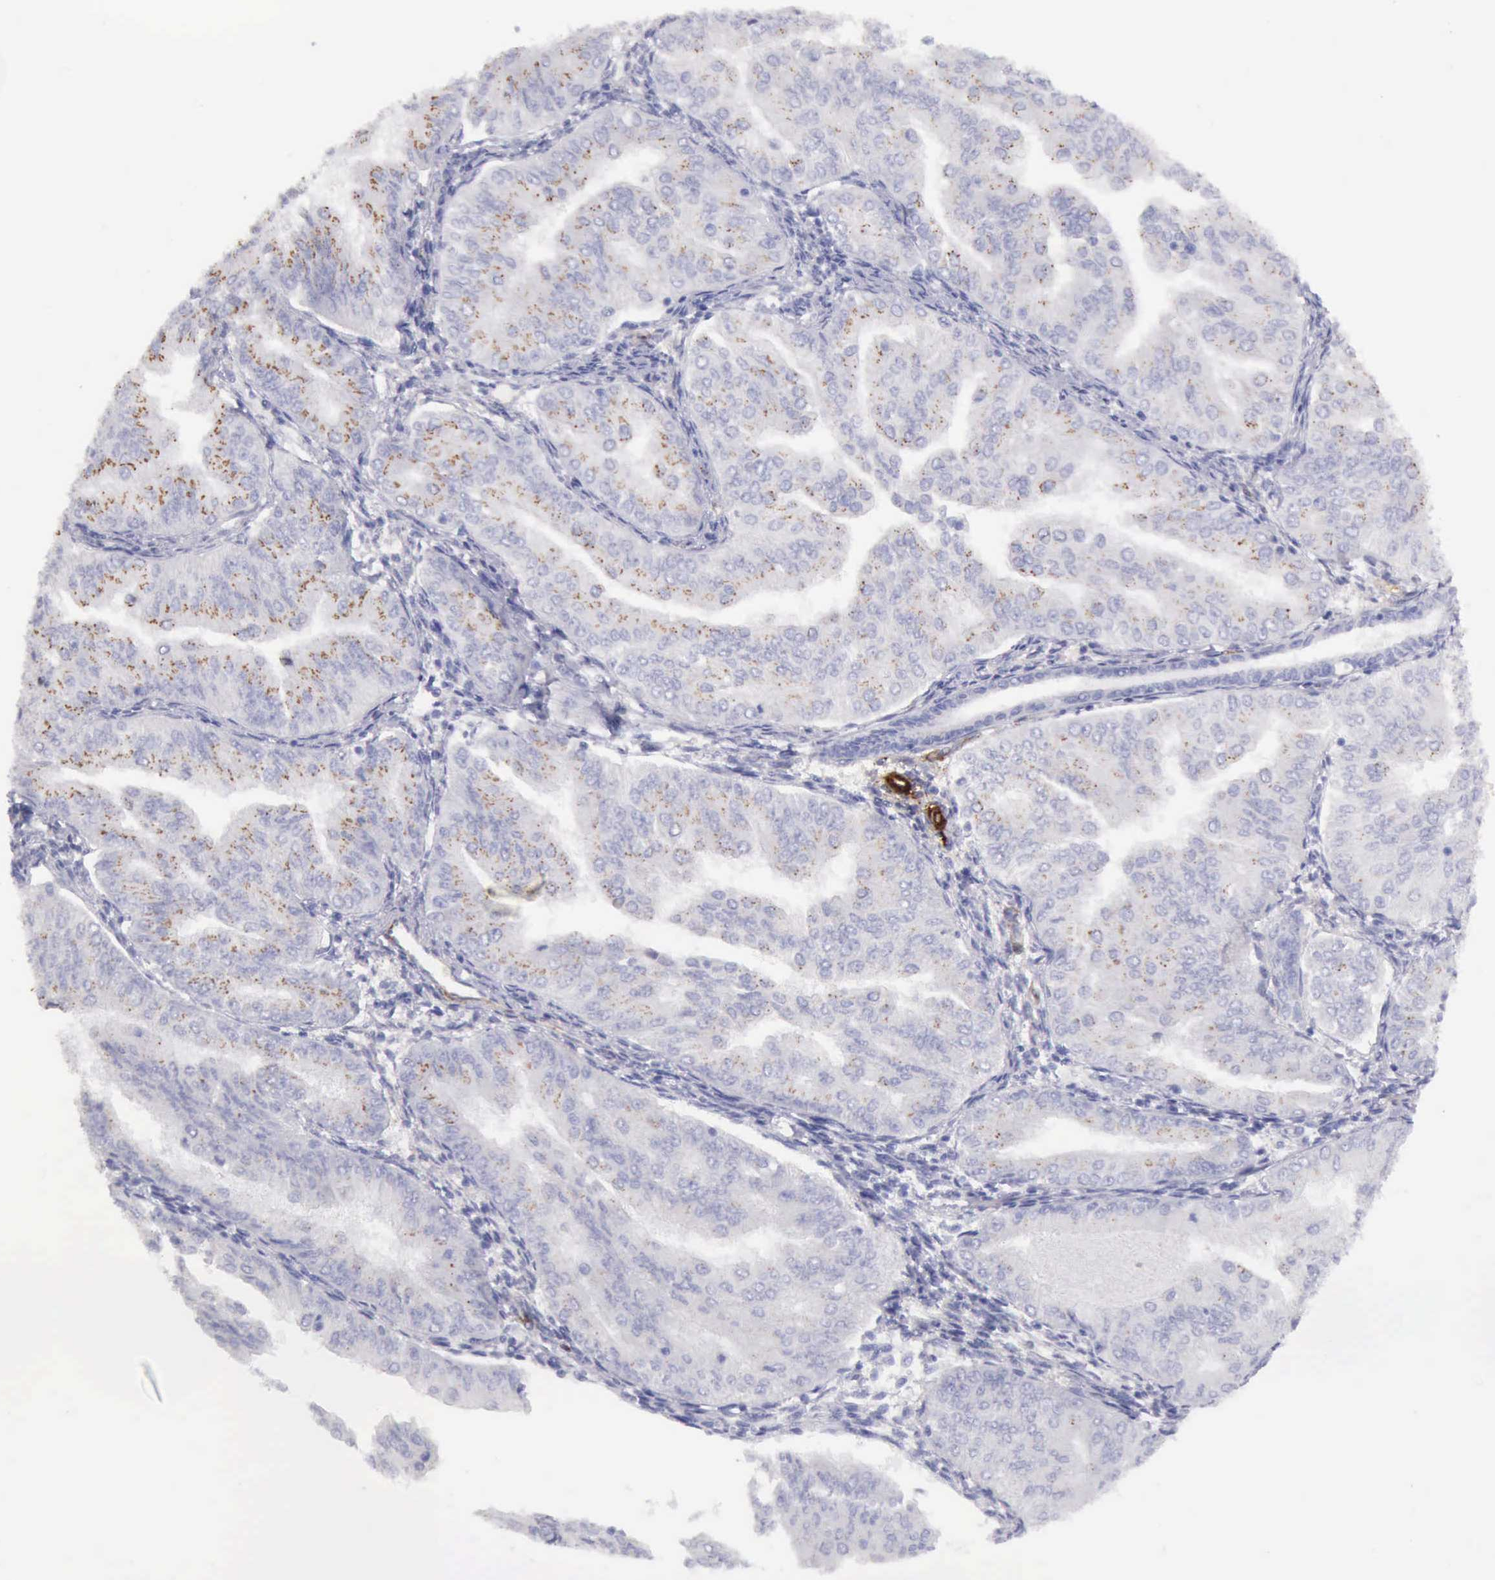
{"staining": {"intensity": "weak", "quantity": ">75%", "location": "cytoplasmic/membranous"}, "tissue": "endometrial cancer", "cell_type": "Tumor cells", "image_type": "cancer", "snomed": [{"axis": "morphology", "description": "Adenocarcinoma, NOS"}, {"axis": "topography", "description": "Endometrium"}], "caption": "Immunohistochemistry of adenocarcinoma (endometrial) demonstrates low levels of weak cytoplasmic/membranous staining in approximately >75% of tumor cells. (brown staining indicates protein expression, while blue staining denotes nuclei).", "gene": "AOC3", "patient": {"sex": "female", "age": 53}}